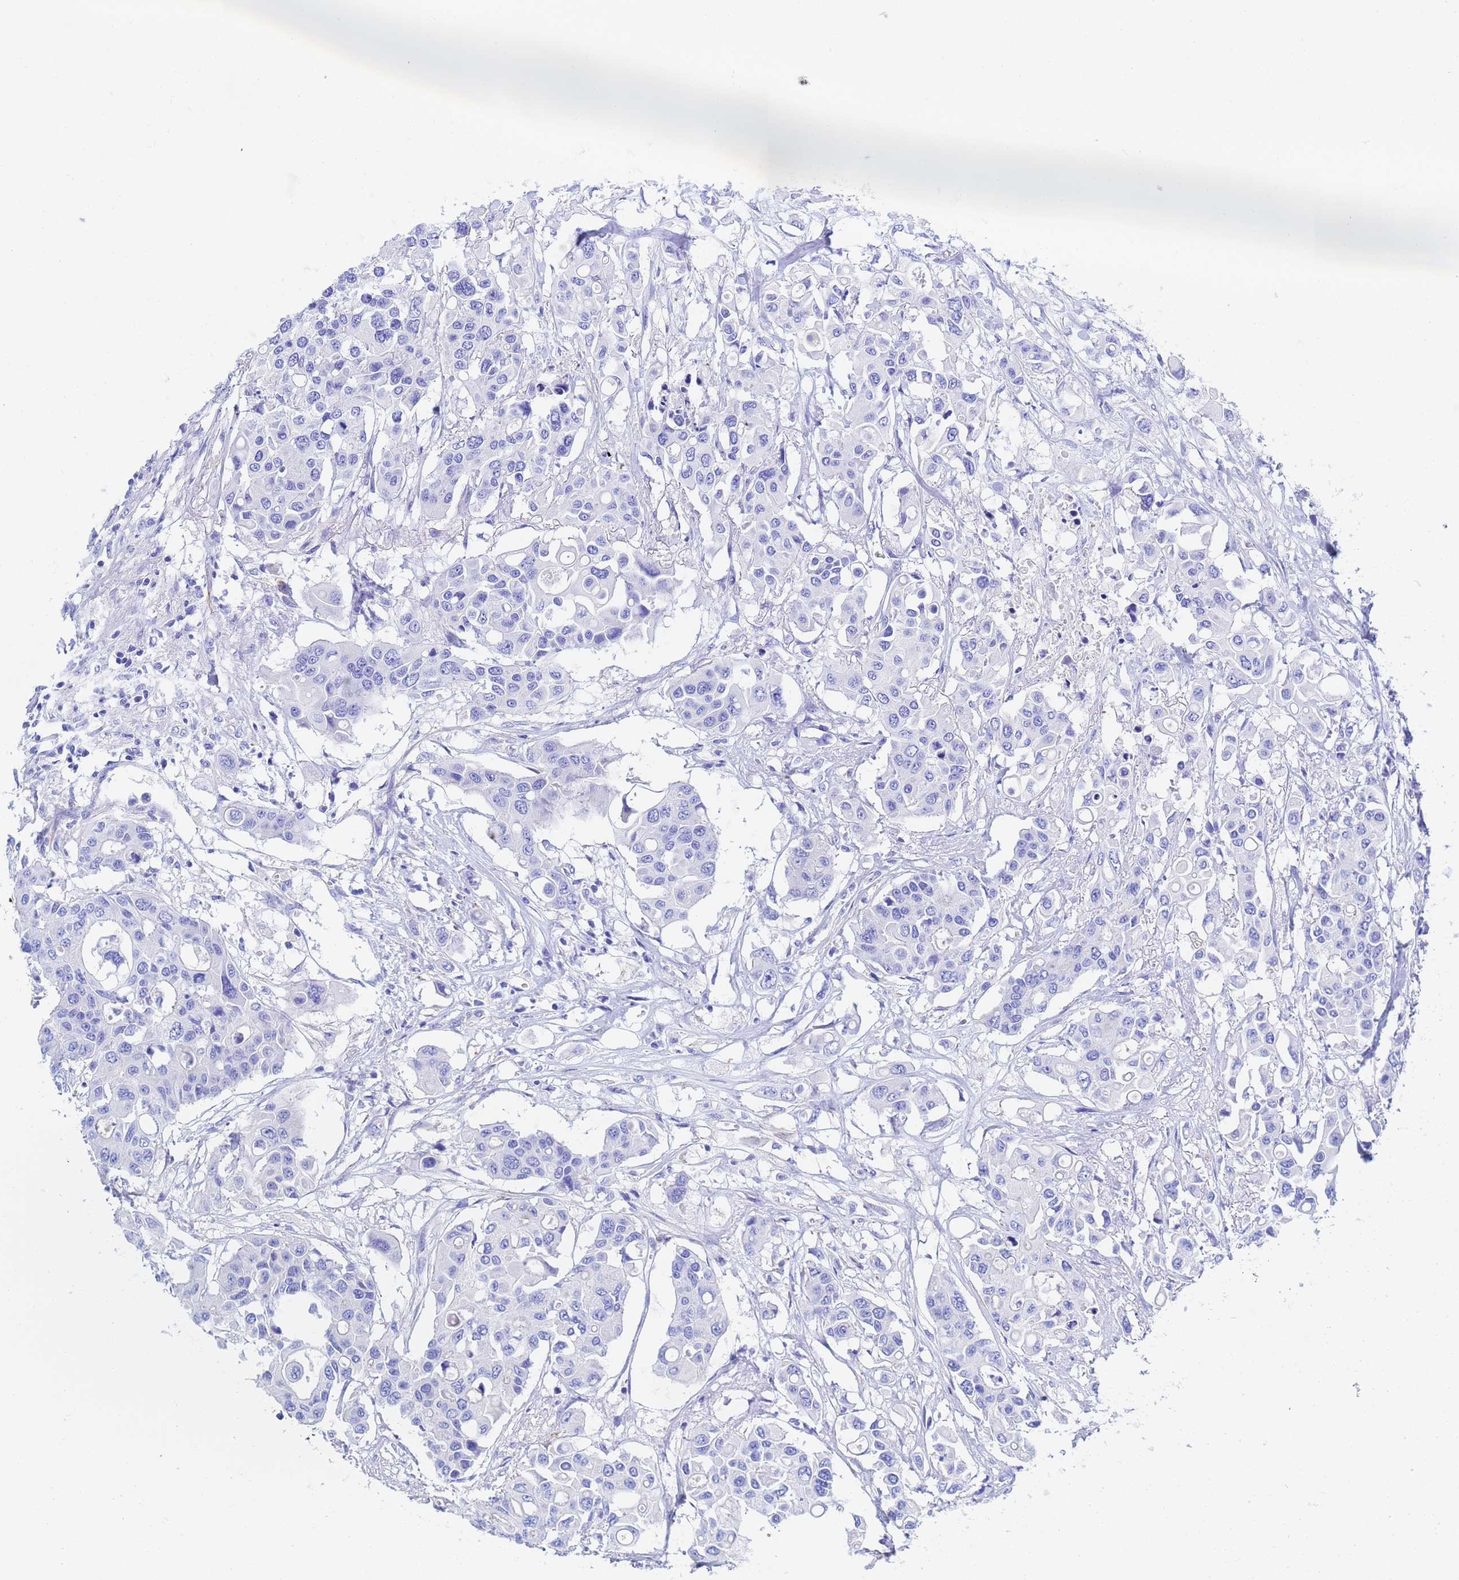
{"staining": {"intensity": "negative", "quantity": "none", "location": "none"}, "tissue": "colorectal cancer", "cell_type": "Tumor cells", "image_type": "cancer", "snomed": [{"axis": "morphology", "description": "Adenocarcinoma, NOS"}, {"axis": "topography", "description": "Colon"}], "caption": "Tumor cells are negative for protein expression in human colorectal adenocarcinoma.", "gene": "CST4", "patient": {"sex": "male", "age": 77}}